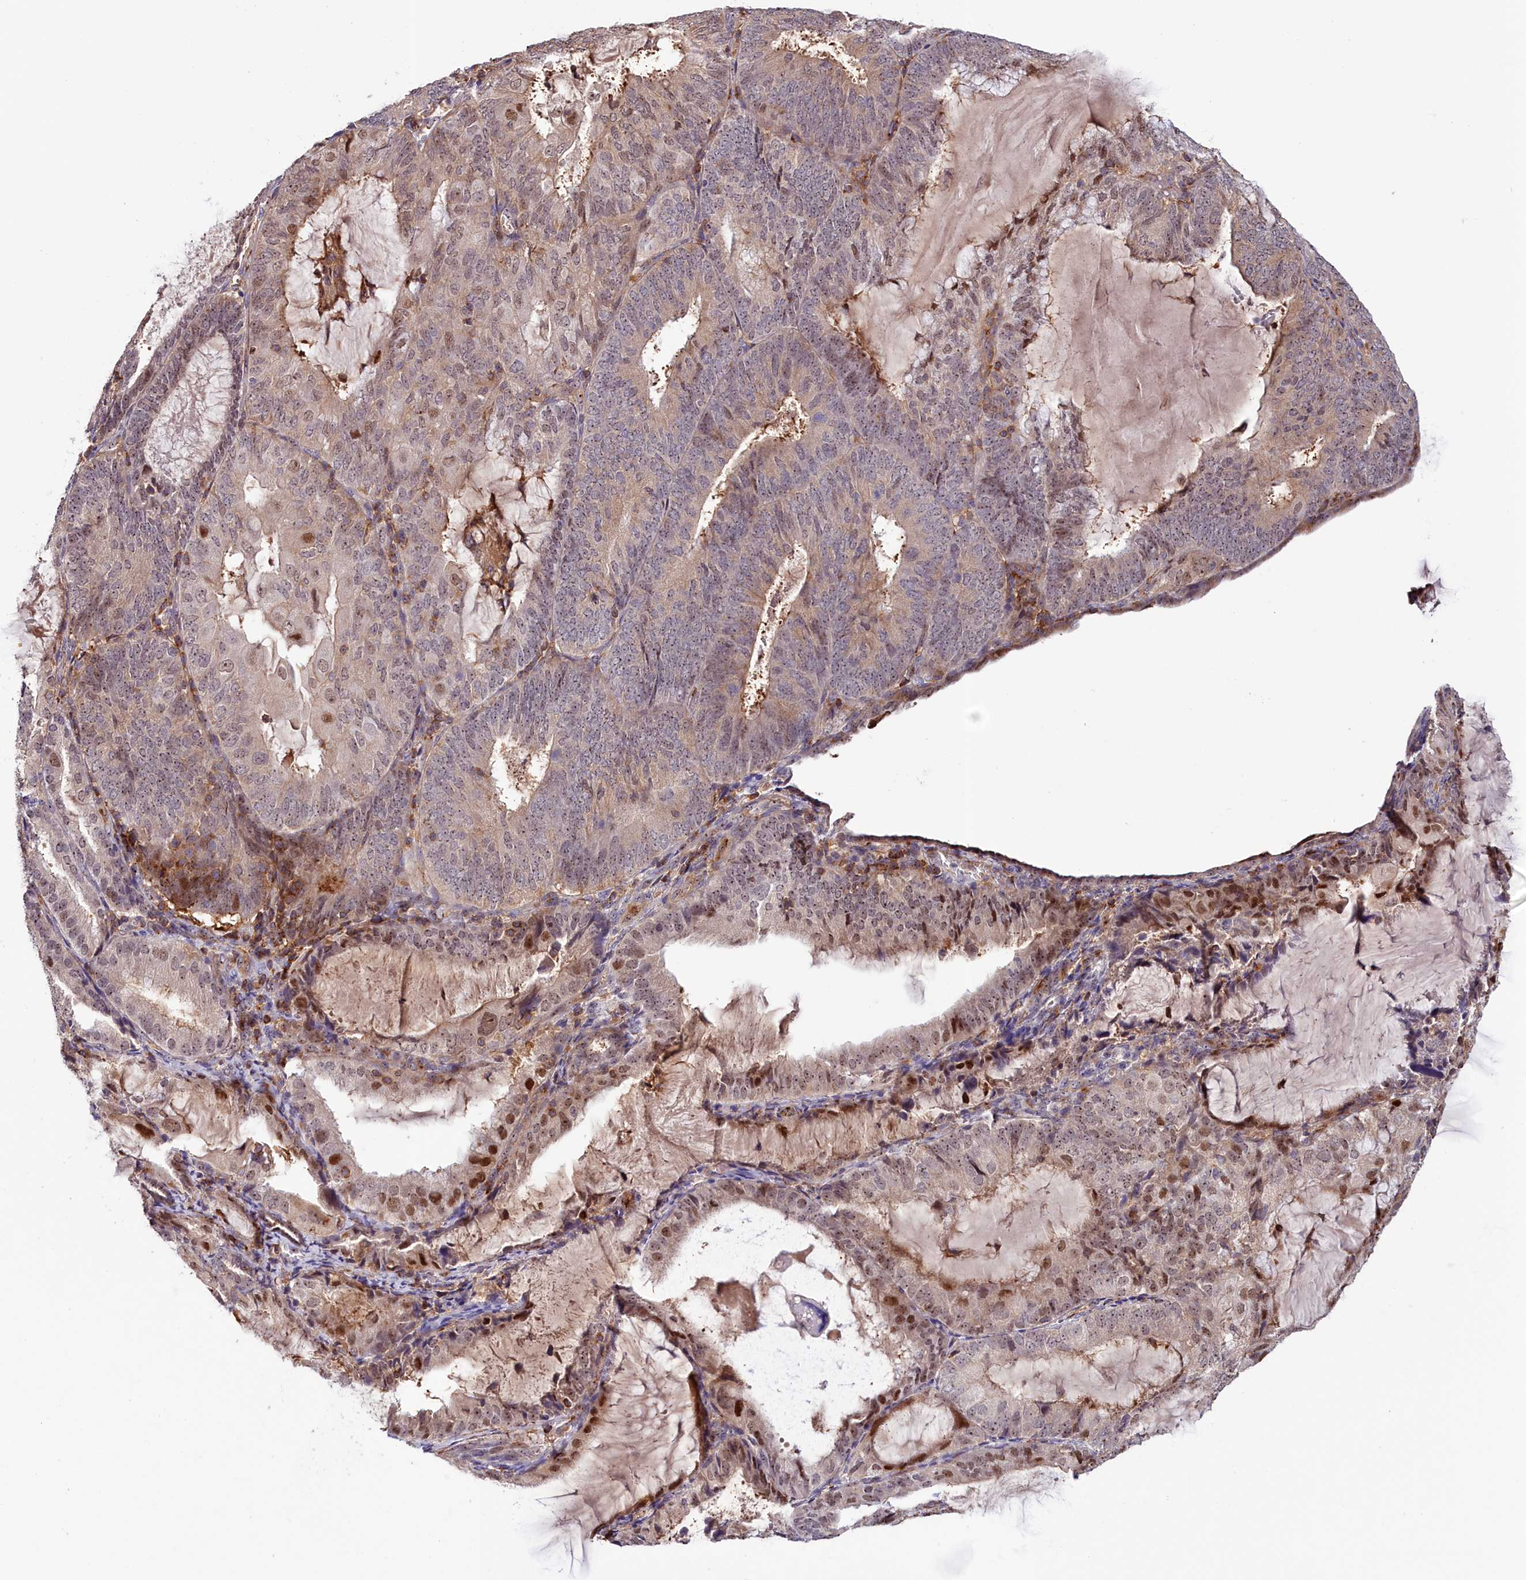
{"staining": {"intensity": "weak", "quantity": "25%-75%", "location": "cytoplasmic/membranous,nuclear"}, "tissue": "endometrial cancer", "cell_type": "Tumor cells", "image_type": "cancer", "snomed": [{"axis": "morphology", "description": "Adenocarcinoma, NOS"}, {"axis": "topography", "description": "Endometrium"}], "caption": "This image reveals IHC staining of endometrial cancer (adenocarcinoma), with low weak cytoplasmic/membranous and nuclear expression in approximately 25%-75% of tumor cells.", "gene": "NEURL4", "patient": {"sex": "female", "age": 81}}